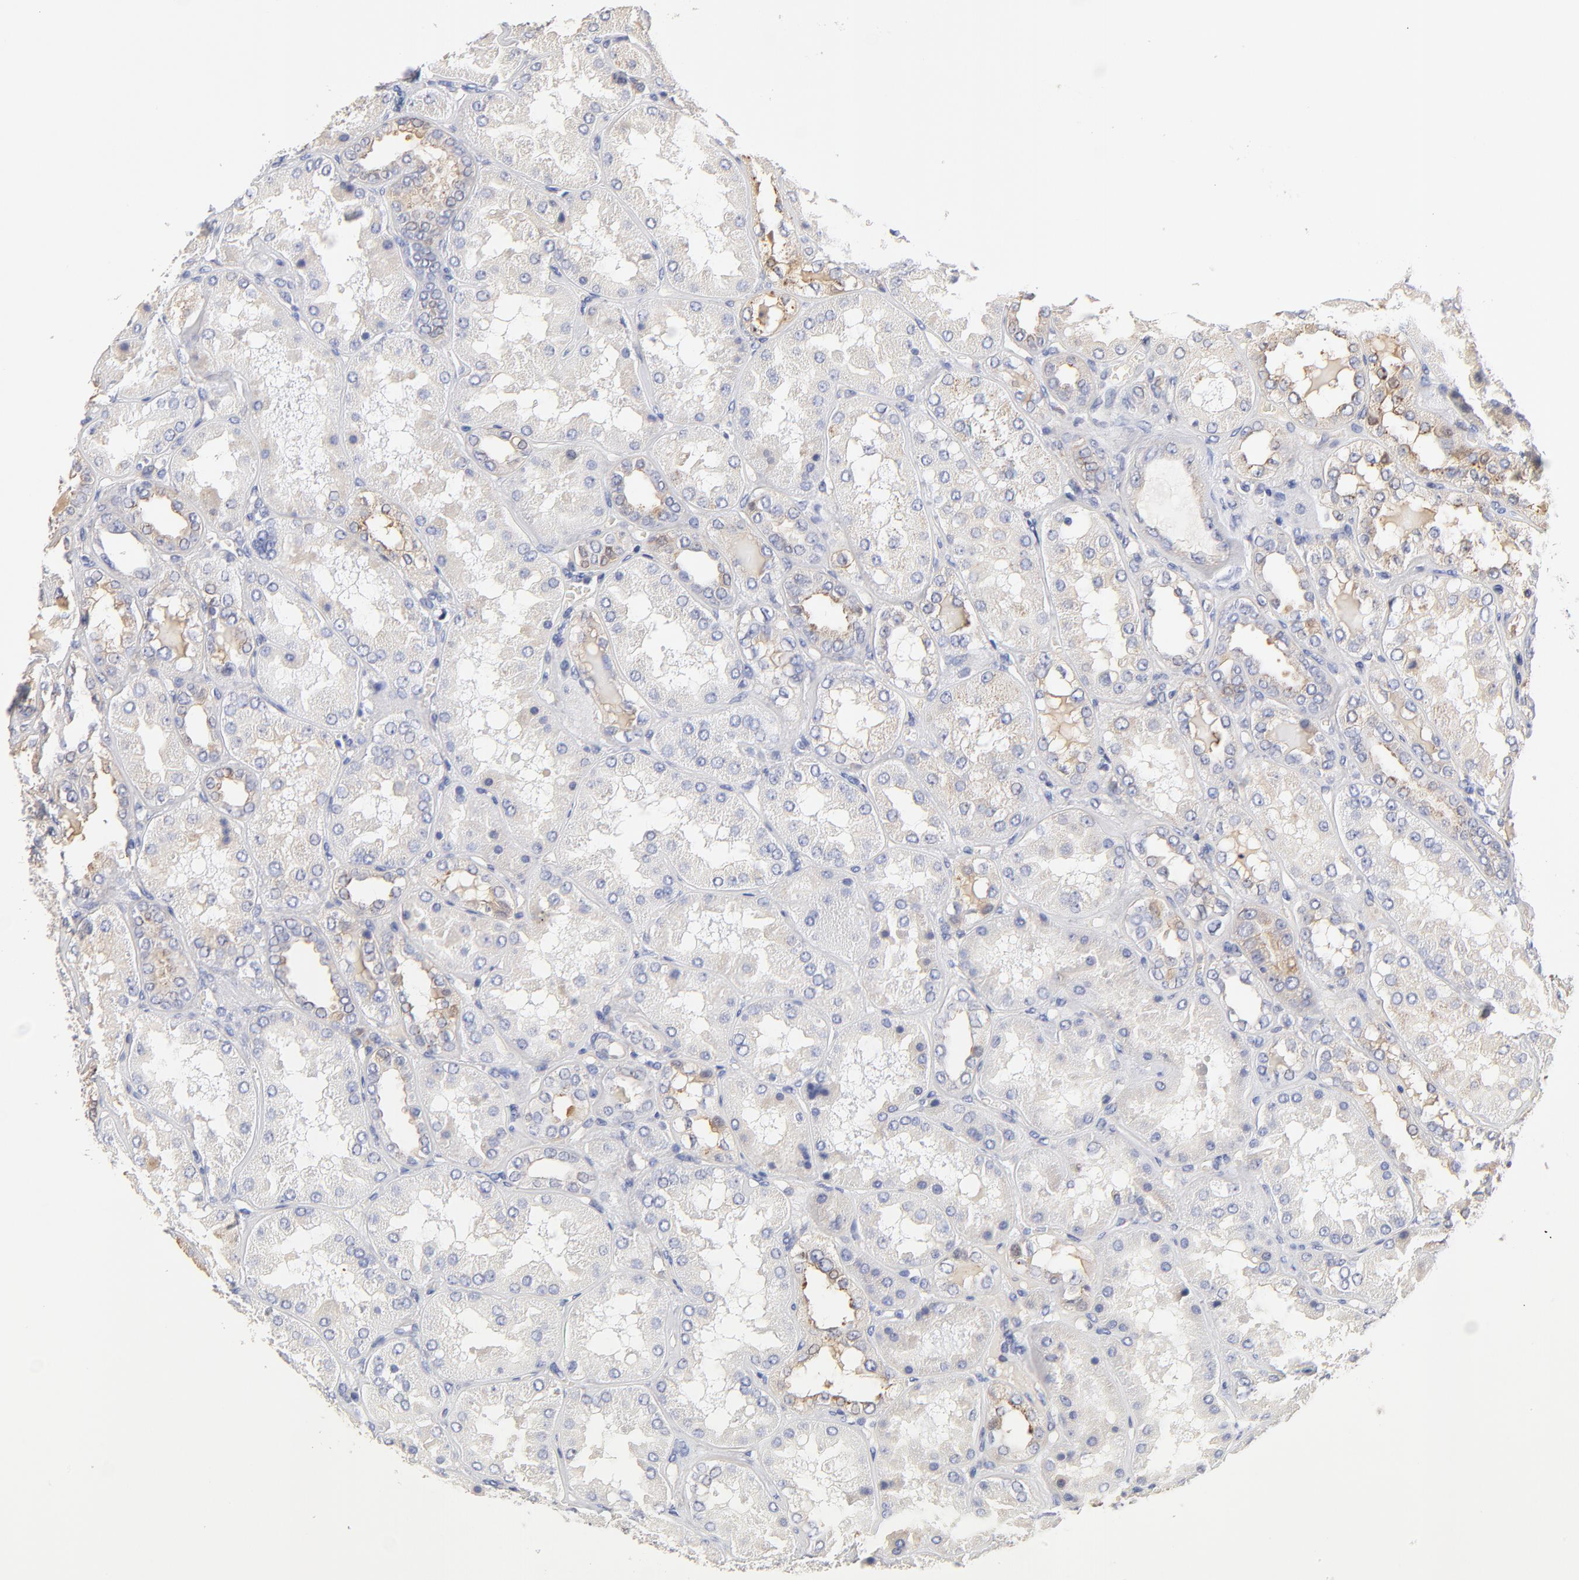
{"staining": {"intensity": "moderate", "quantity": "<25%", "location": "cytoplasmic/membranous"}, "tissue": "kidney", "cell_type": "Cells in tubules", "image_type": "normal", "snomed": [{"axis": "morphology", "description": "Normal tissue, NOS"}, {"axis": "topography", "description": "Kidney"}], "caption": "Immunohistochemical staining of unremarkable kidney displays moderate cytoplasmic/membranous protein expression in approximately <25% of cells in tubules. (brown staining indicates protein expression, while blue staining denotes nuclei).", "gene": "FBXL2", "patient": {"sex": "female", "age": 56}}